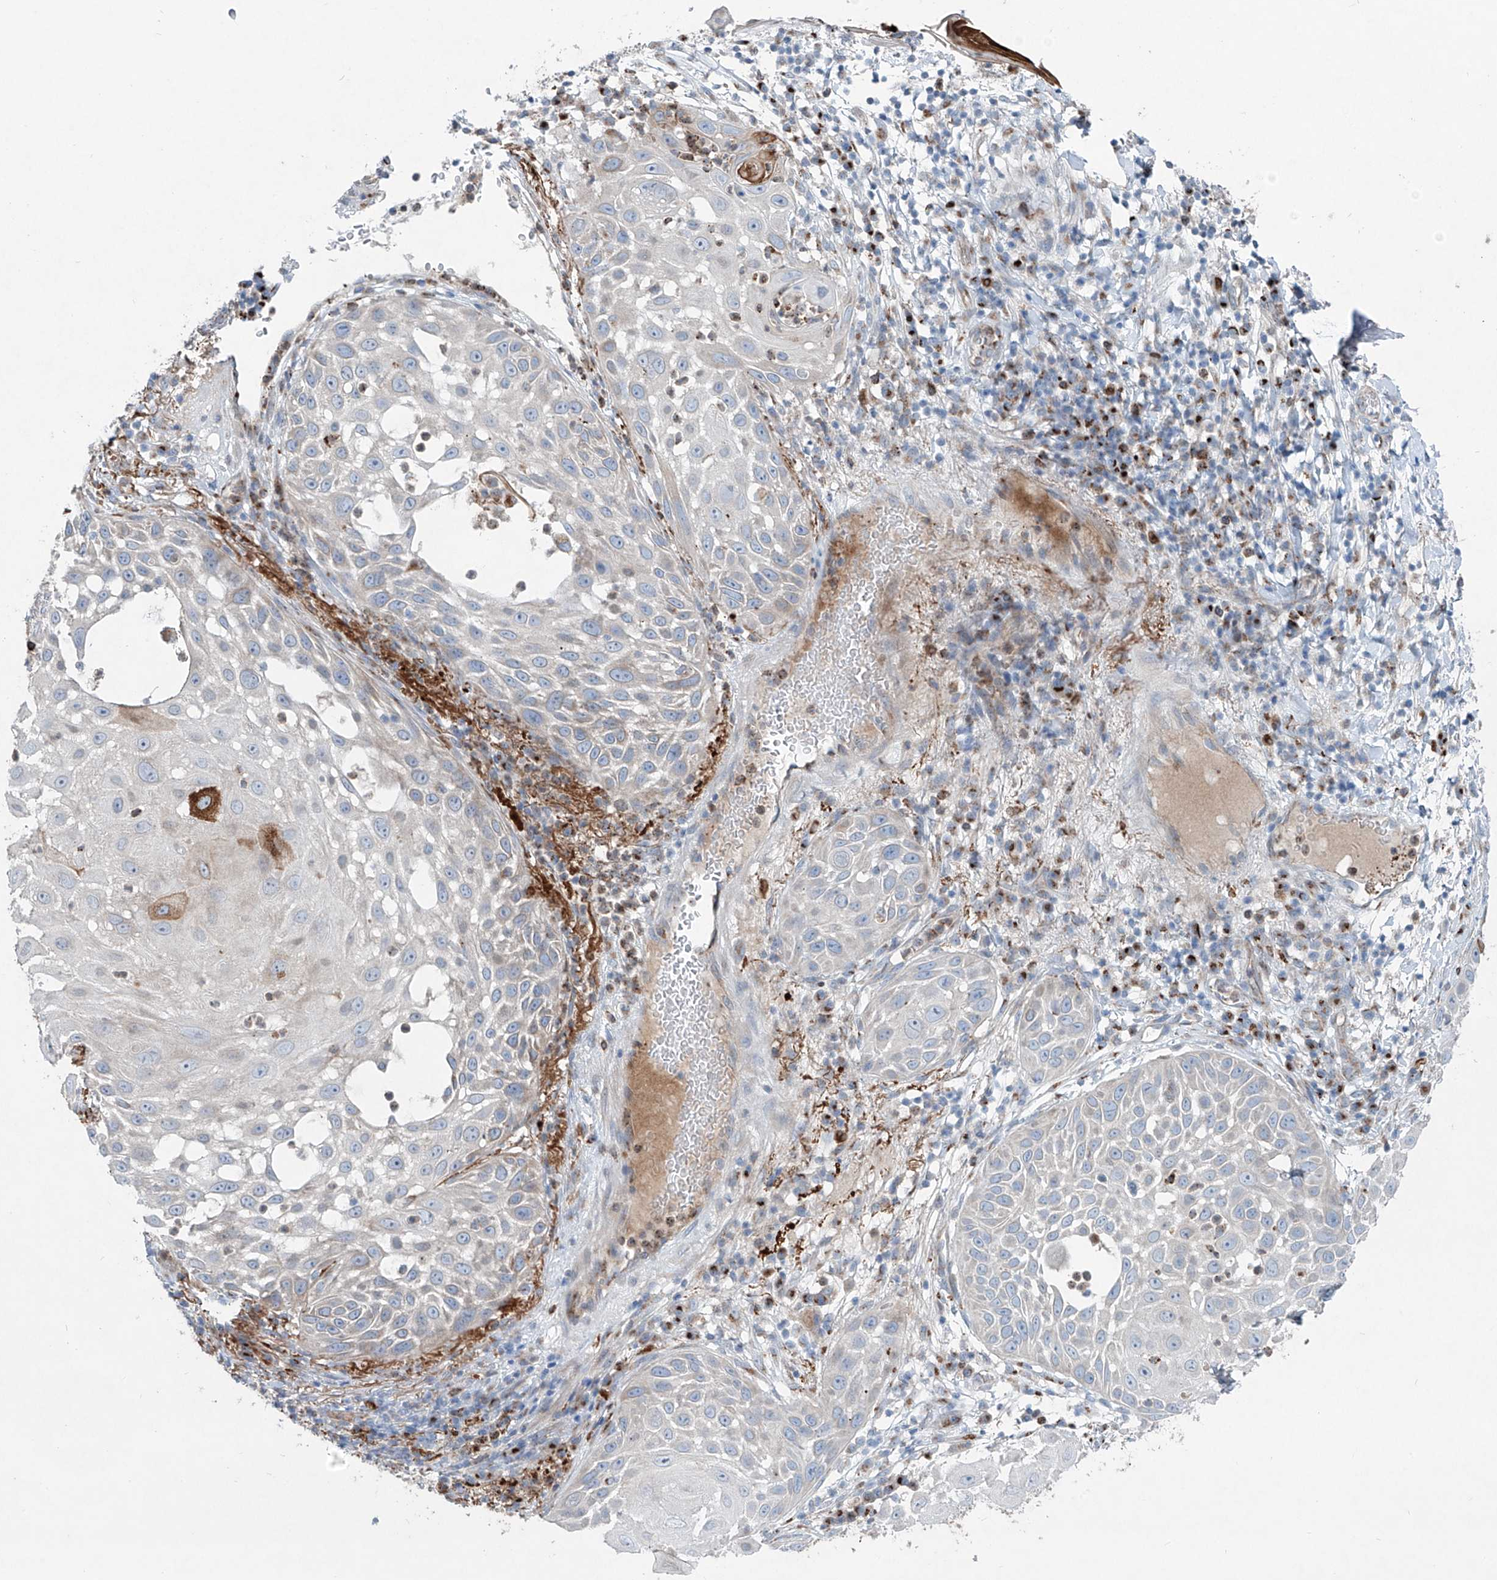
{"staining": {"intensity": "negative", "quantity": "none", "location": "none"}, "tissue": "skin cancer", "cell_type": "Tumor cells", "image_type": "cancer", "snomed": [{"axis": "morphology", "description": "Squamous cell carcinoma, NOS"}, {"axis": "topography", "description": "Skin"}], "caption": "DAB (3,3'-diaminobenzidine) immunohistochemical staining of human skin squamous cell carcinoma shows no significant expression in tumor cells. The staining is performed using DAB (3,3'-diaminobenzidine) brown chromogen with nuclei counter-stained in using hematoxylin.", "gene": "CDH5", "patient": {"sex": "female", "age": 44}}